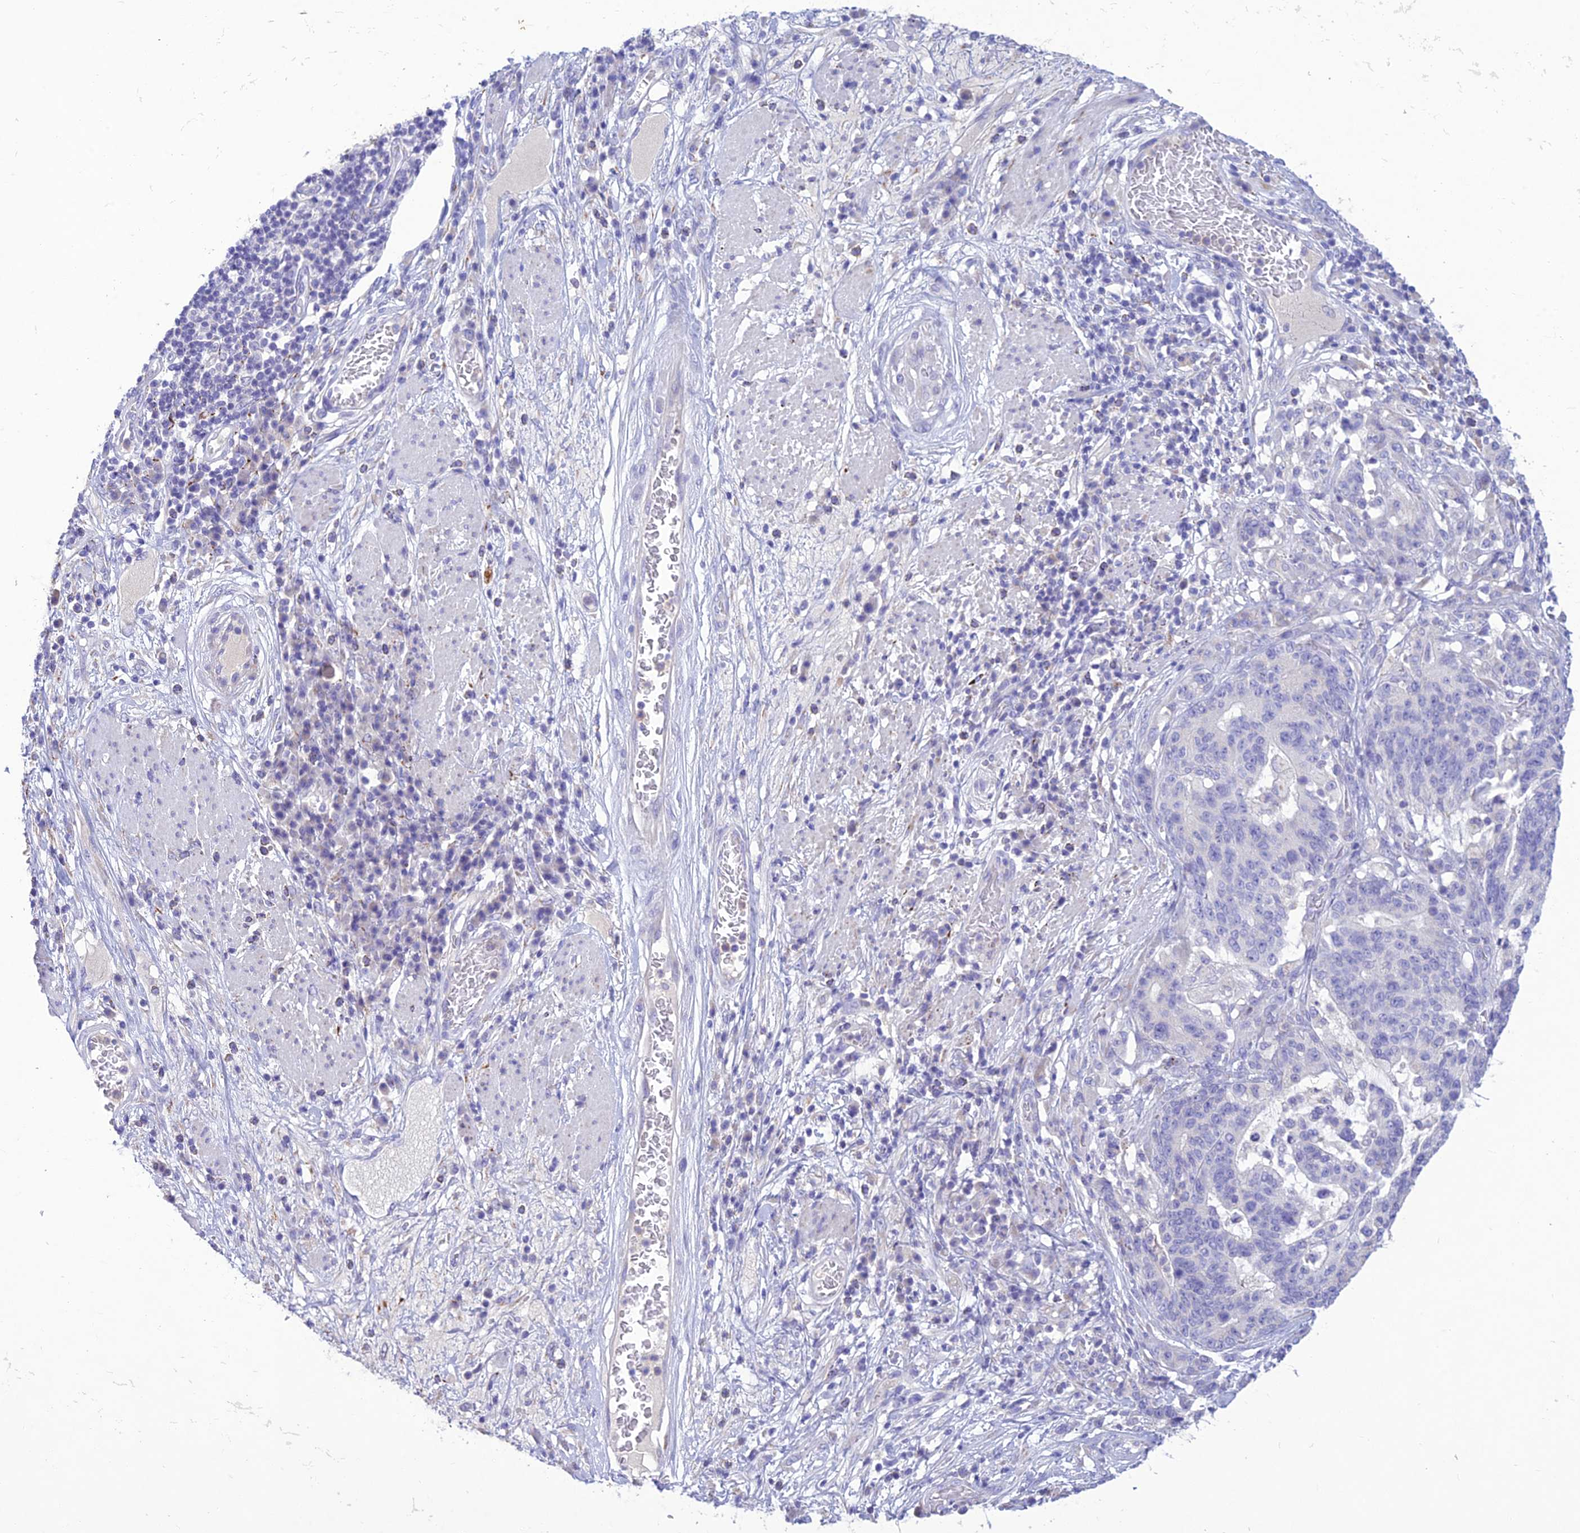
{"staining": {"intensity": "negative", "quantity": "none", "location": "none"}, "tissue": "stomach cancer", "cell_type": "Tumor cells", "image_type": "cancer", "snomed": [{"axis": "morphology", "description": "Normal tissue, NOS"}, {"axis": "morphology", "description": "Adenocarcinoma, NOS"}, {"axis": "topography", "description": "Stomach"}], "caption": "High magnification brightfield microscopy of stomach adenocarcinoma stained with DAB (brown) and counterstained with hematoxylin (blue): tumor cells show no significant staining.", "gene": "SLC13A5", "patient": {"sex": "female", "age": 64}}